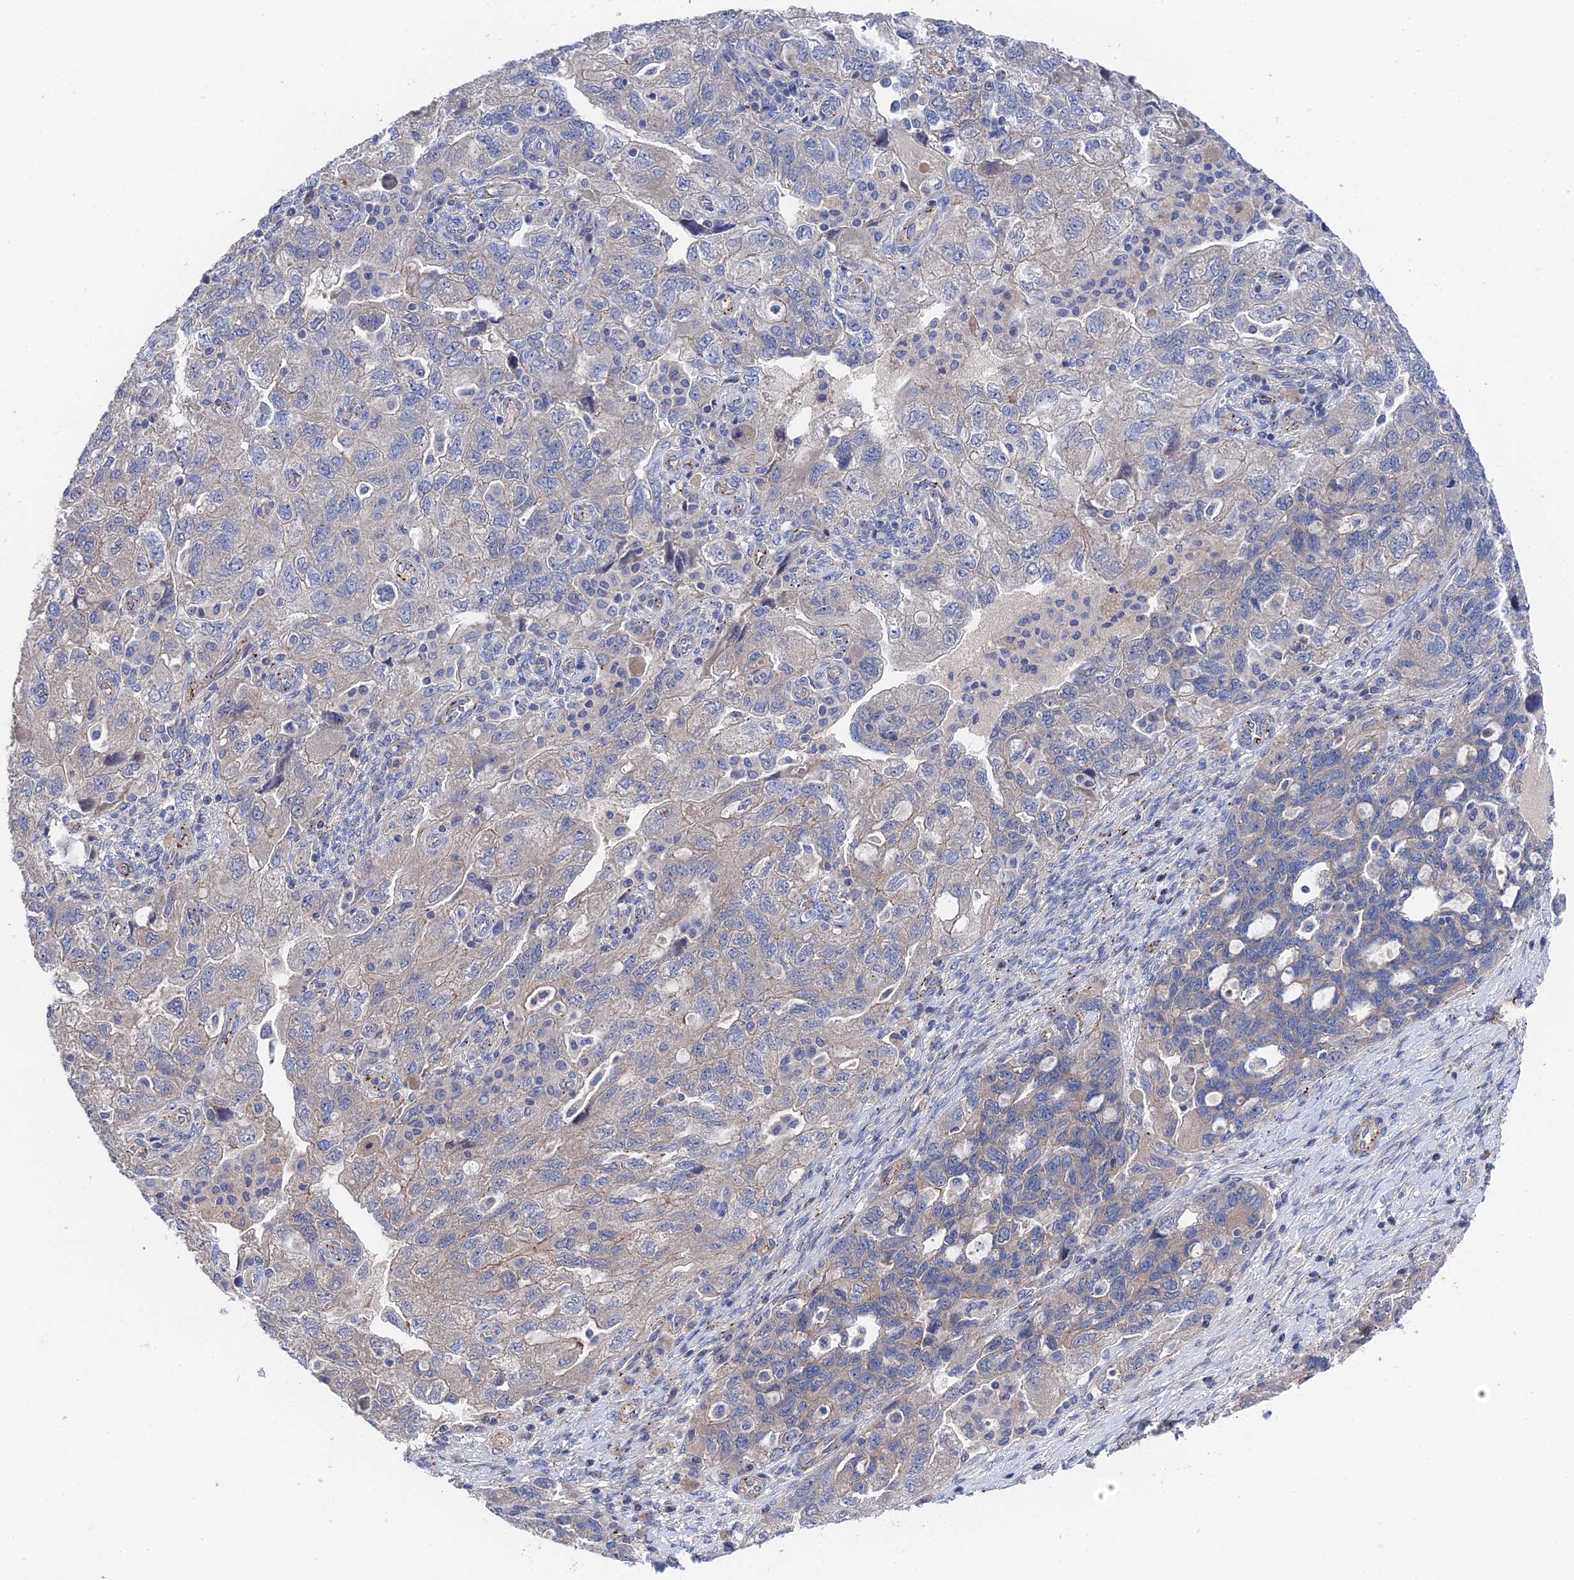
{"staining": {"intensity": "negative", "quantity": "none", "location": "none"}, "tissue": "ovarian cancer", "cell_type": "Tumor cells", "image_type": "cancer", "snomed": [{"axis": "morphology", "description": "Carcinoma, endometroid"}, {"axis": "topography", "description": "Ovary"}], "caption": "This is a image of IHC staining of ovarian cancer, which shows no positivity in tumor cells.", "gene": "MTHFSD", "patient": {"sex": "female", "age": 51}}